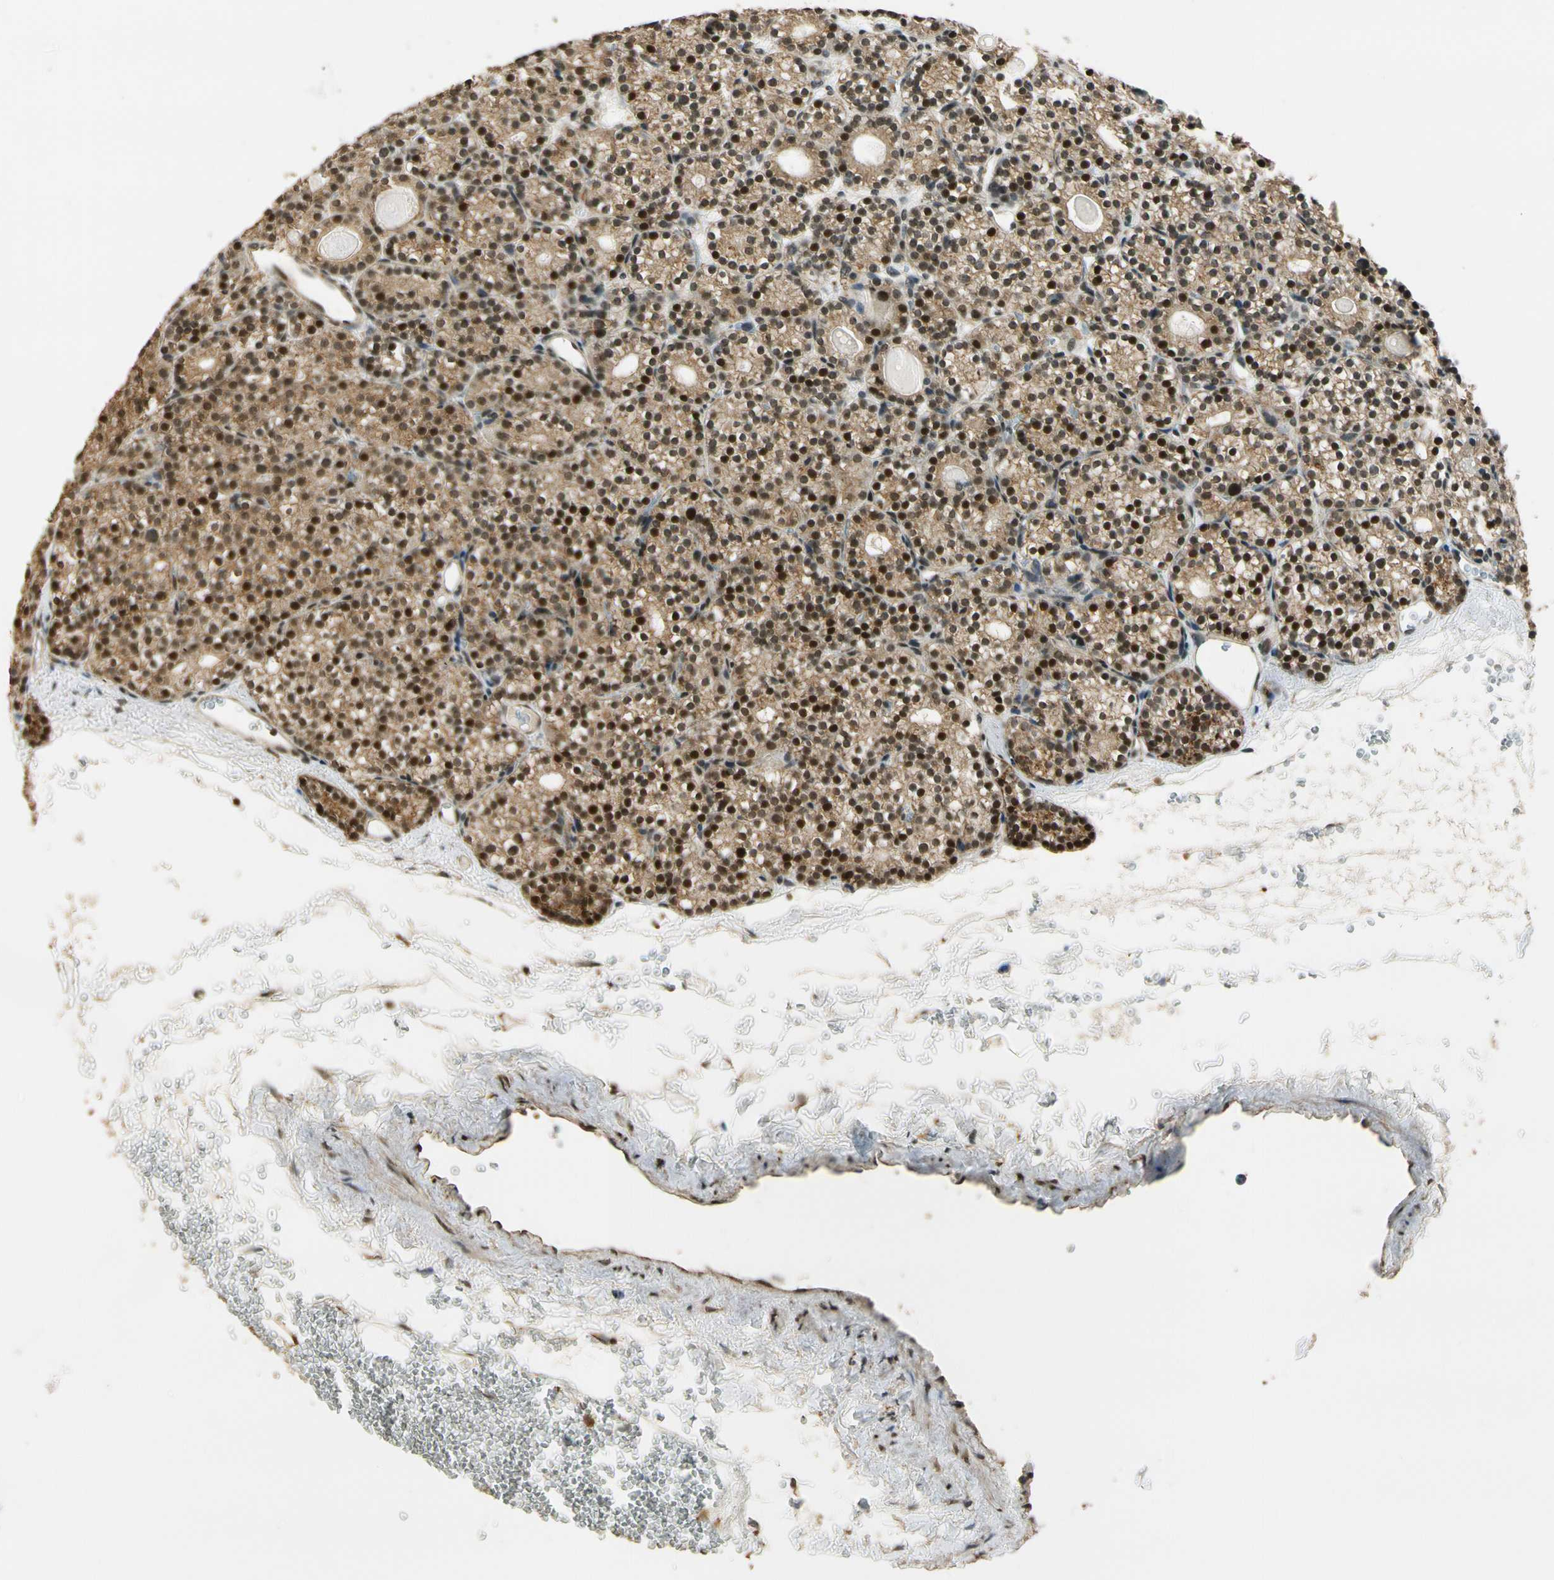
{"staining": {"intensity": "strong", "quantity": "25%-75%", "location": "cytoplasmic/membranous,nuclear"}, "tissue": "parathyroid gland", "cell_type": "Glandular cells", "image_type": "normal", "snomed": [{"axis": "morphology", "description": "Normal tissue, NOS"}, {"axis": "topography", "description": "Parathyroid gland"}], "caption": "DAB (3,3'-diaminobenzidine) immunohistochemical staining of benign parathyroid gland shows strong cytoplasmic/membranous,nuclear protein expression in approximately 25%-75% of glandular cells. (DAB (3,3'-diaminobenzidine) = brown stain, brightfield microscopy at high magnification).", "gene": "LAMTOR1", "patient": {"sex": "female", "age": 64}}